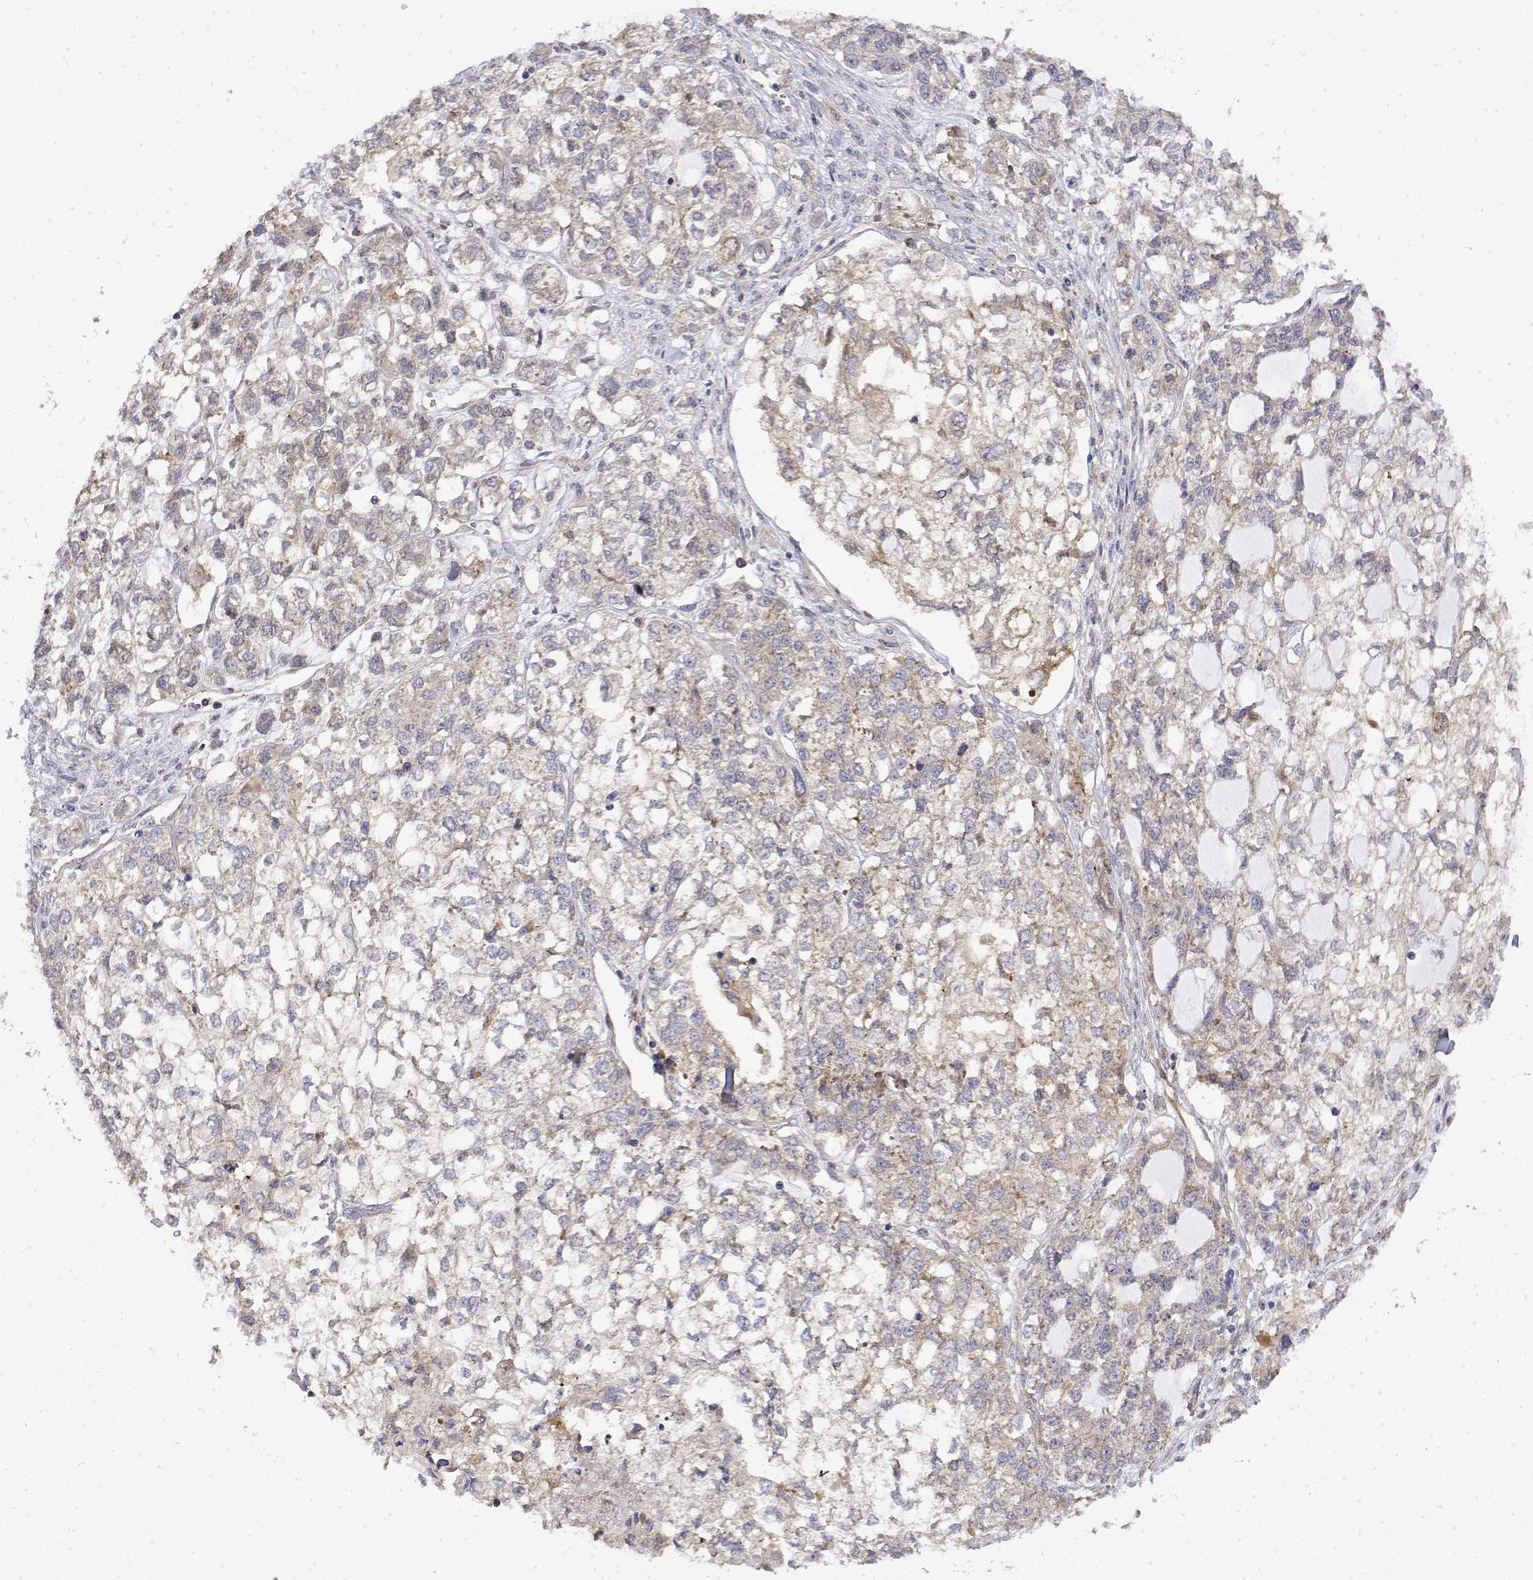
{"staining": {"intensity": "weak", "quantity": "25%-75%", "location": "cytoplasmic/membranous"}, "tissue": "ovarian cancer", "cell_type": "Tumor cells", "image_type": "cancer", "snomed": [{"axis": "morphology", "description": "Carcinoma, endometroid"}, {"axis": "topography", "description": "Ovary"}], "caption": "Endometroid carcinoma (ovarian) stained for a protein (brown) exhibits weak cytoplasmic/membranous positive staining in about 25%-75% of tumor cells.", "gene": "PACSIN2", "patient": {"sex": "female", "age": 64}}